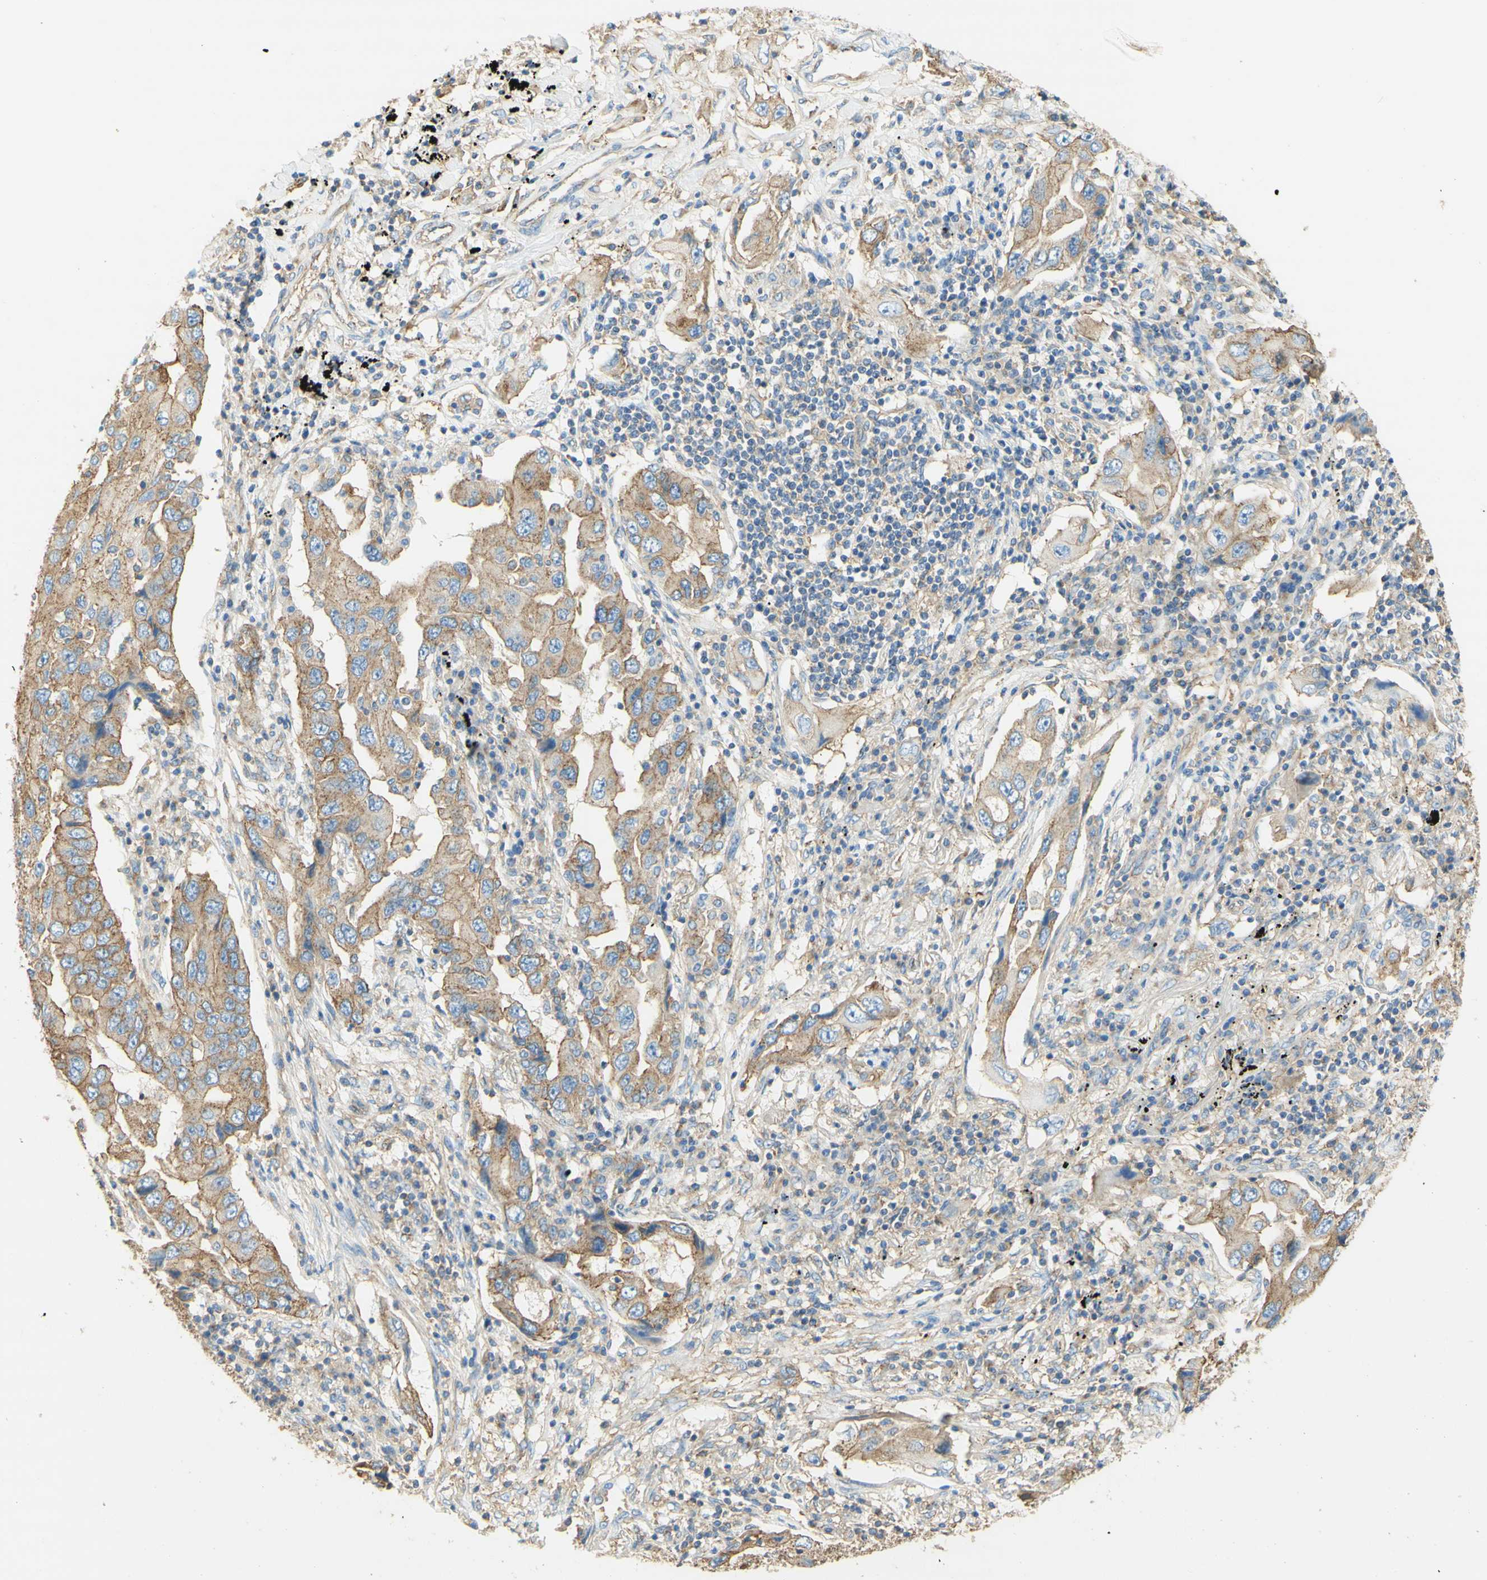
{"staining": {"intensity": "weak", "quantity": "25%-75%", "location": "cytoplasmic/membranous"}, "tissue": "lung cancer", "cell_type": "Tumor cells", "image_type": "cancer", "snomed": [{"axis": "morphology", "description": "Adenocarcinoma, NOS"}, {"axis": "topography", "description": "Lung"}], "caption": "Immunohistochemistry of lung cancer displays low levels of weak cytoplasmic/membranous expression in about 25%-75% of tumor cells. The protein is shown in brown color, while the nuclei are stained blue.", "gene": "CLTC", "patient": {"sex": "female", "age": 65}}